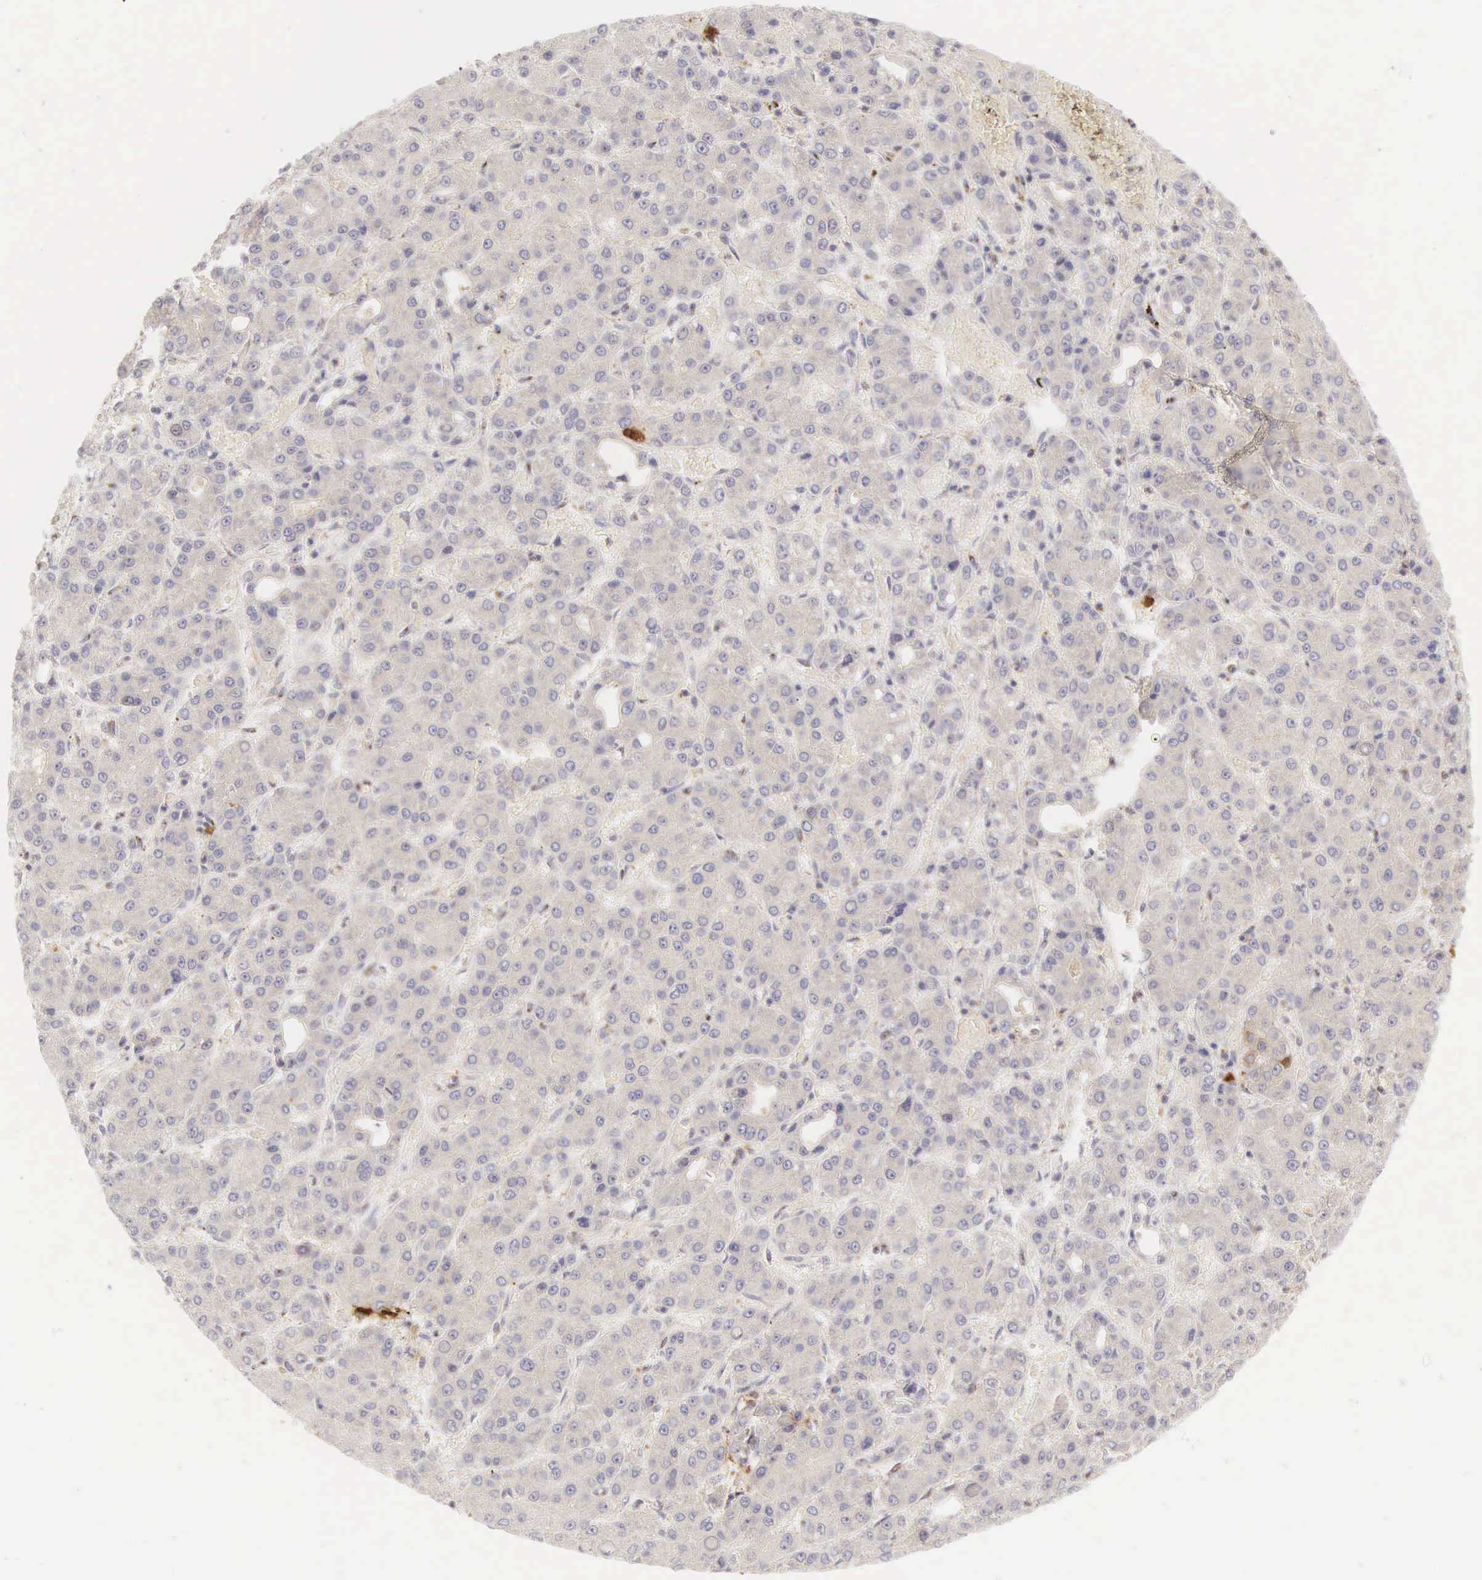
{"staining": {"intensity": "negative", "quantity": "none", "location": "none"}, "tissue": "liver cancer", "cell_type": "Tumor cells", "image_type": "cancer", "snomed": [{"axis": "morphology", "description": "Carcinoma, Hepatocellular, NOS"}, {"axis": "topography", "description": "Liver"}], "caption": "This is an immunohistochemistry (IHC) histopathology image of human hepatocellular carcinoma (liver). There is no positivity in tumor cells.", "gene": "CD1A", "patient": {"sex": "male", "age": 69}}